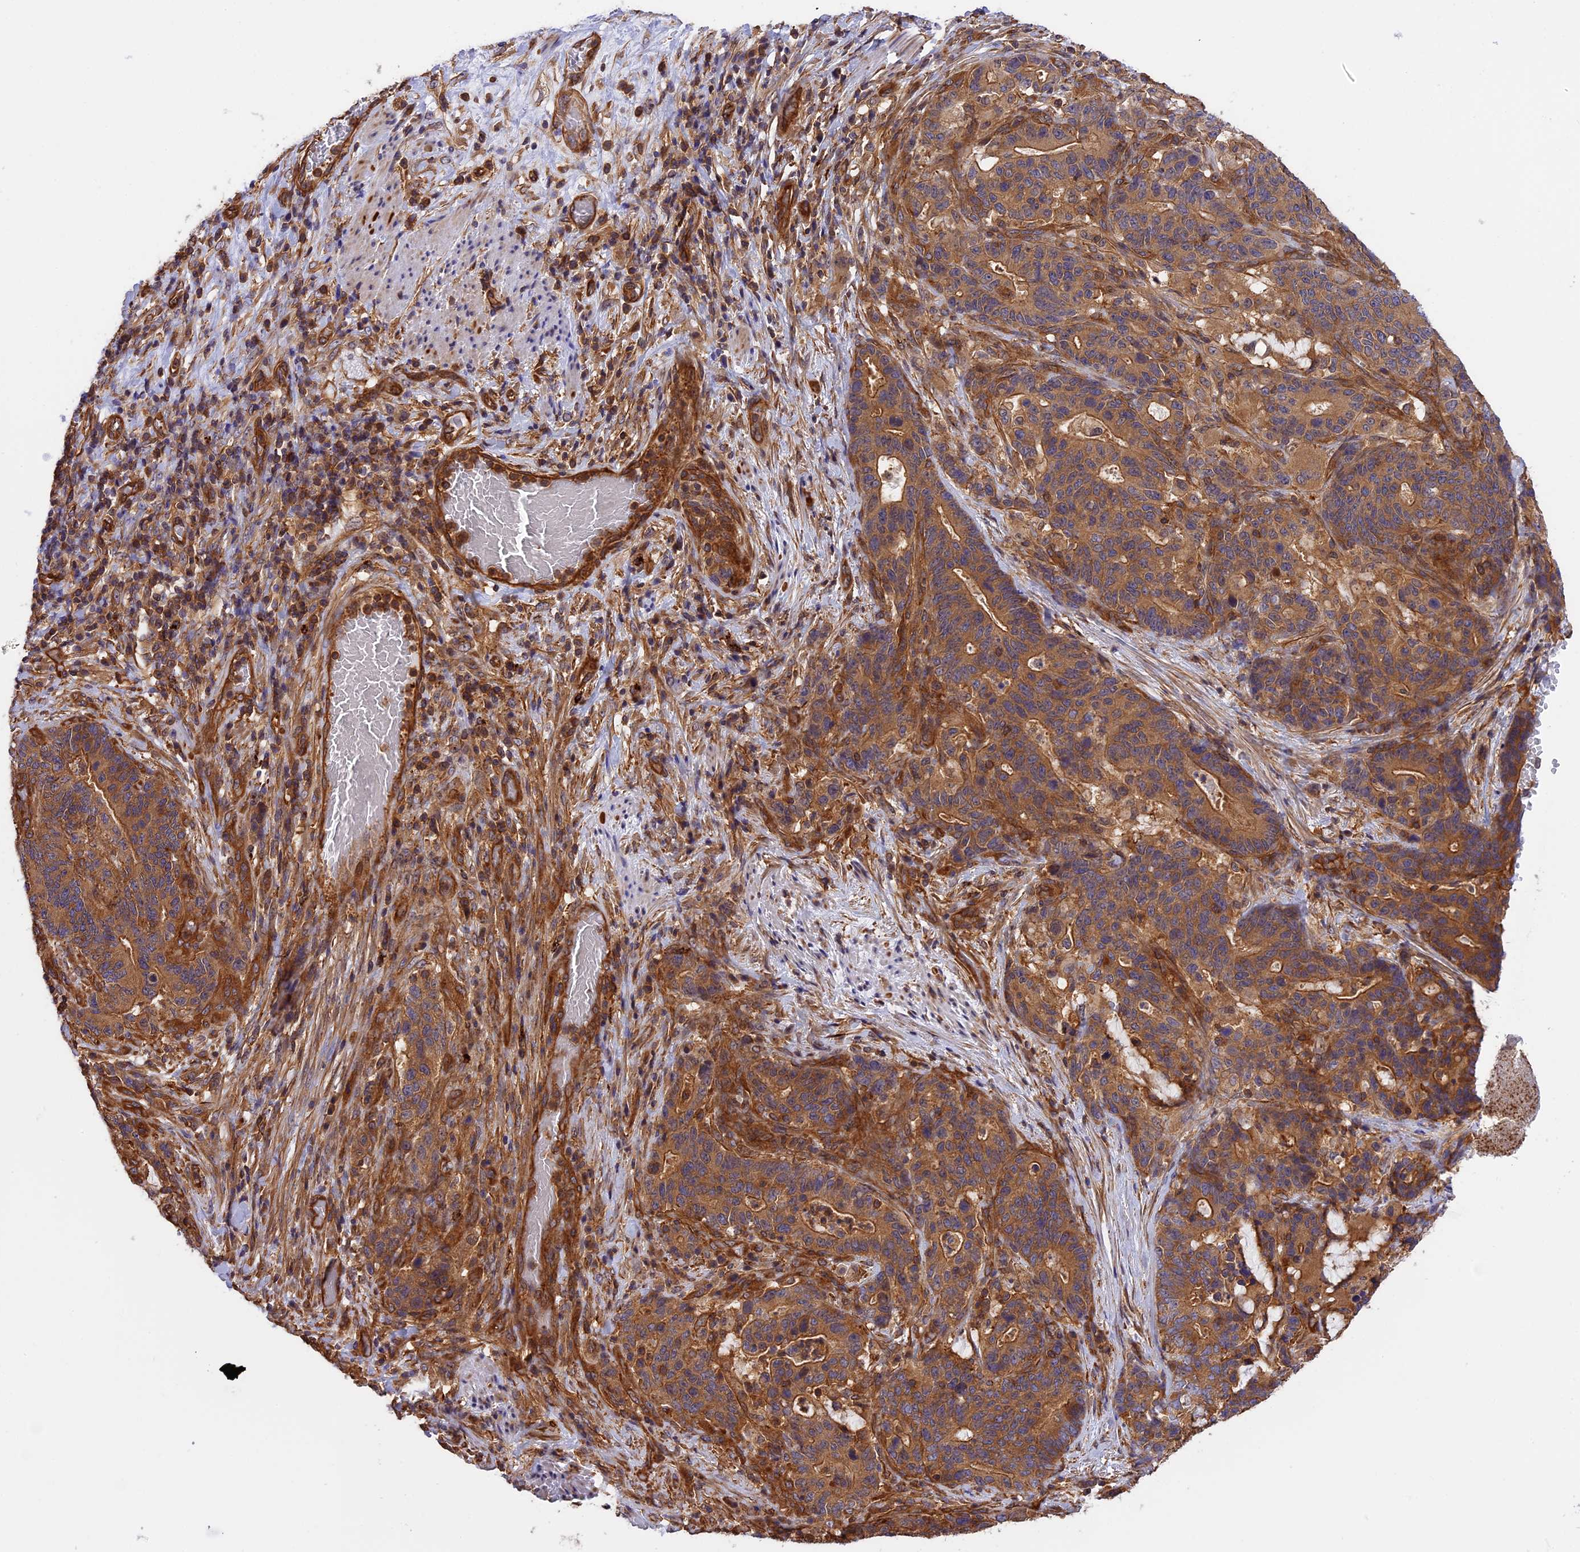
{"staining": {"intensity": "moderate", "quantity": ">75%", "location": "cytoplasmic/membranous"}, "tissue": "stomach cancer", "cell_type": "Tumor cells", "image_type": "cancer", "snomed": [{"axis": "morphology", "description": "Normal tissue, NOS"}, {"axis": "morphology", "description": "Adenocarcinoma, NOS"}, {"axis": "topography", "description": "Stomach"}], "caption": "IHC image of human stomach cancer (adenocarcinoma) stained for a protein (brown), which reveals medium levels of moderate cytoplasmic/membranous expression in about >75% of tumor cells.", "gene": "C5orf22", "patient": {"sex": "female", "age": 64}}